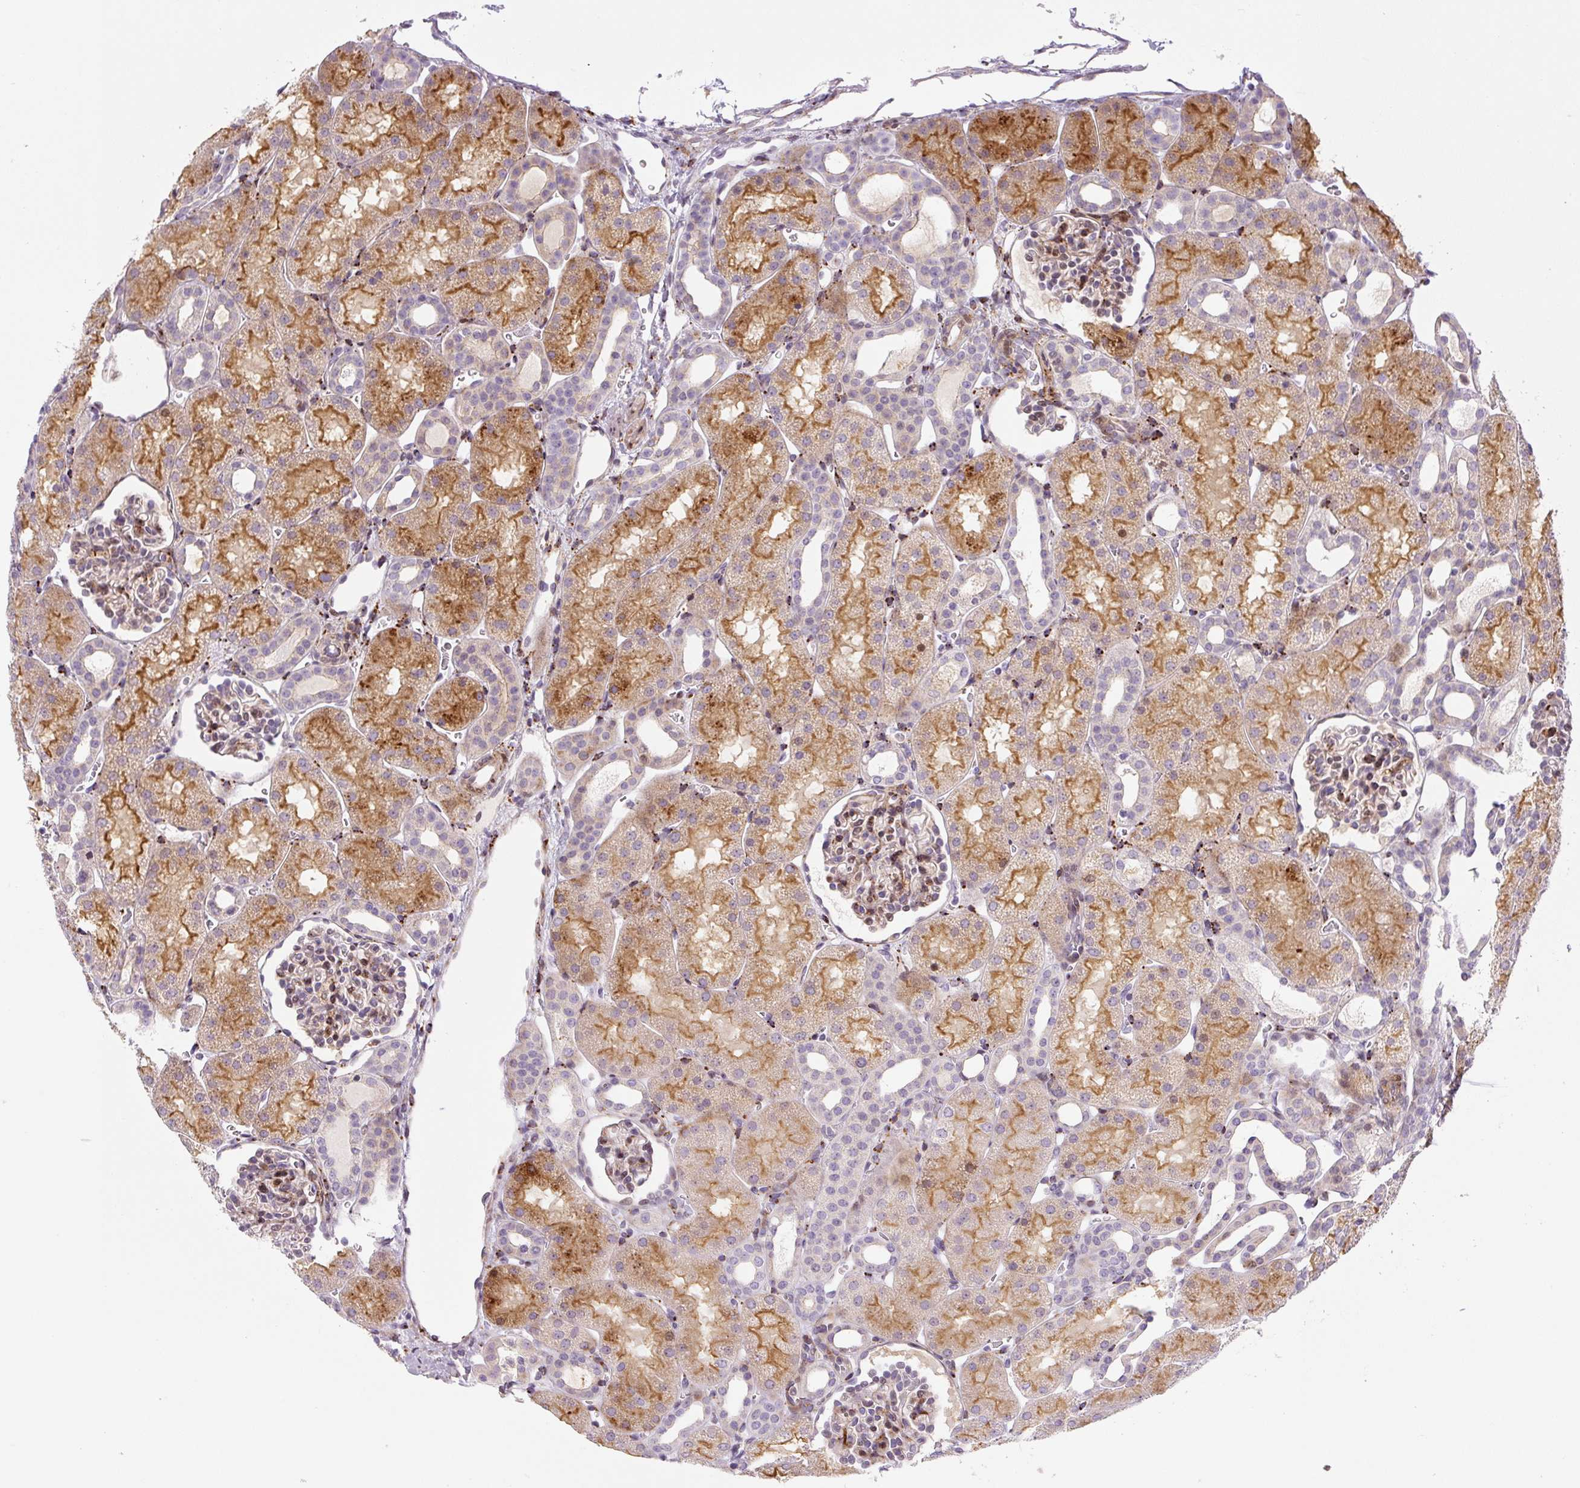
{"staining": {"intensity": "strong", "quantity": "25%-75%", "location": "cytoplasmic/membranous"}, "tissue": "kidney", "cell_type": "Cells in glomeruli", "image_type": "normal", "snomed": [{"axis": "morphology", "description": "Normal tissue, NOS"}, {"axis": "topography", "description": "Kidney"}], "caption": "Immunohistochemistry (IHC) of unremarkable human kidney demonstrates high levels of strong cytoplasmic/membranous staining in approximately 25%-75% of cells in glomeruli.", "gene": "DISP3", "patient": {"sex": "male", "age": 2}}